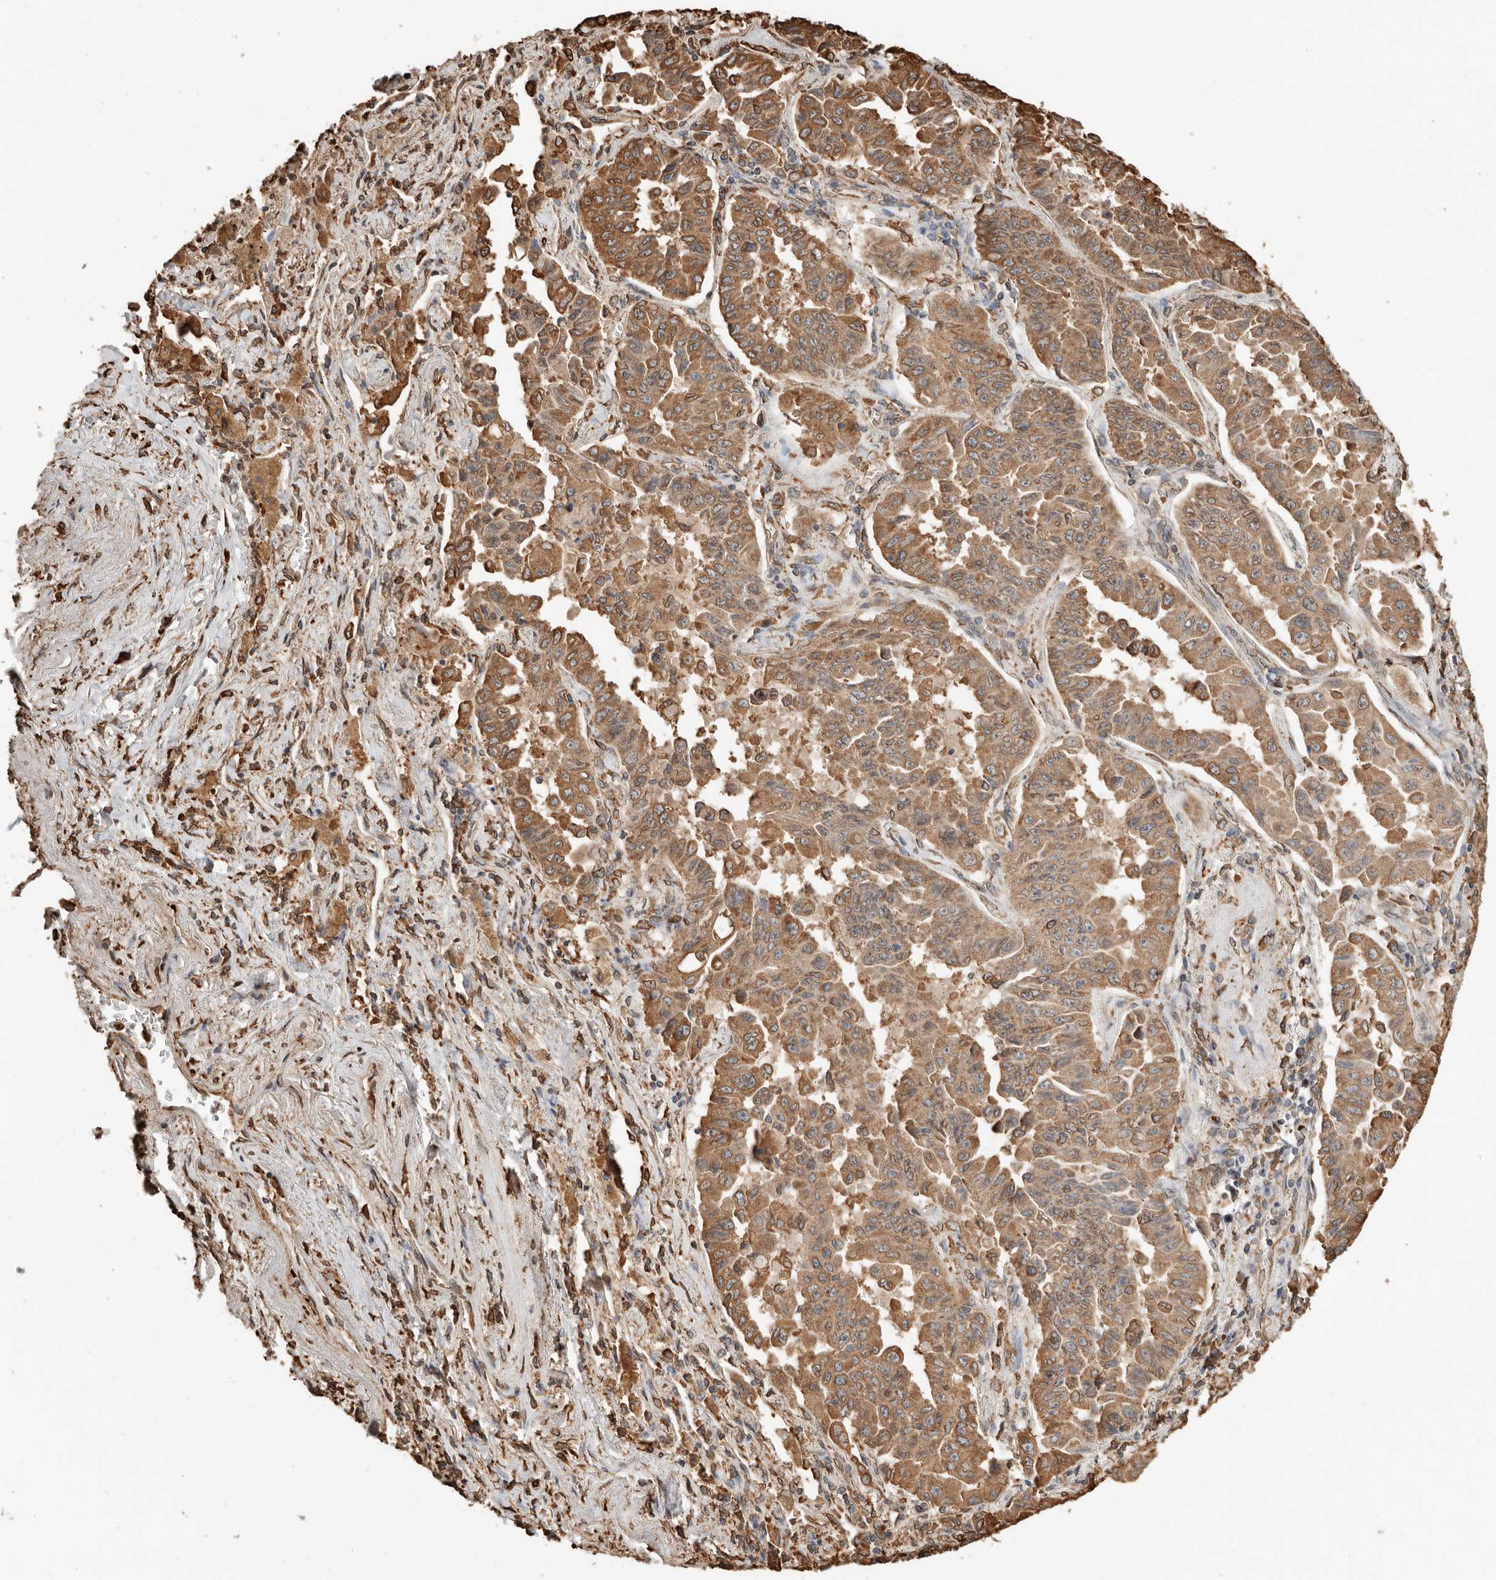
{"staining": {"intensity": "moderate", "quantity": ">75%", "location": "cytoplasmic/membranous"}, "tissue": "lung cancer", "cell_type": "Tumor cells", "image_type": "cancer", "snomed": [{"axis": "morphology", "description": "Adenocarcinoma, NOS"}, {"axis": "topography", "description": "Lung"}], "caption": "Protein expression analysis of lung adenocarcinoma displays moderate cytoplasmic/membranous positivity in about >75% of tumor cells.", "gene": "ARHGEF10L", "patient": {"sex": "female", "age": 51}}